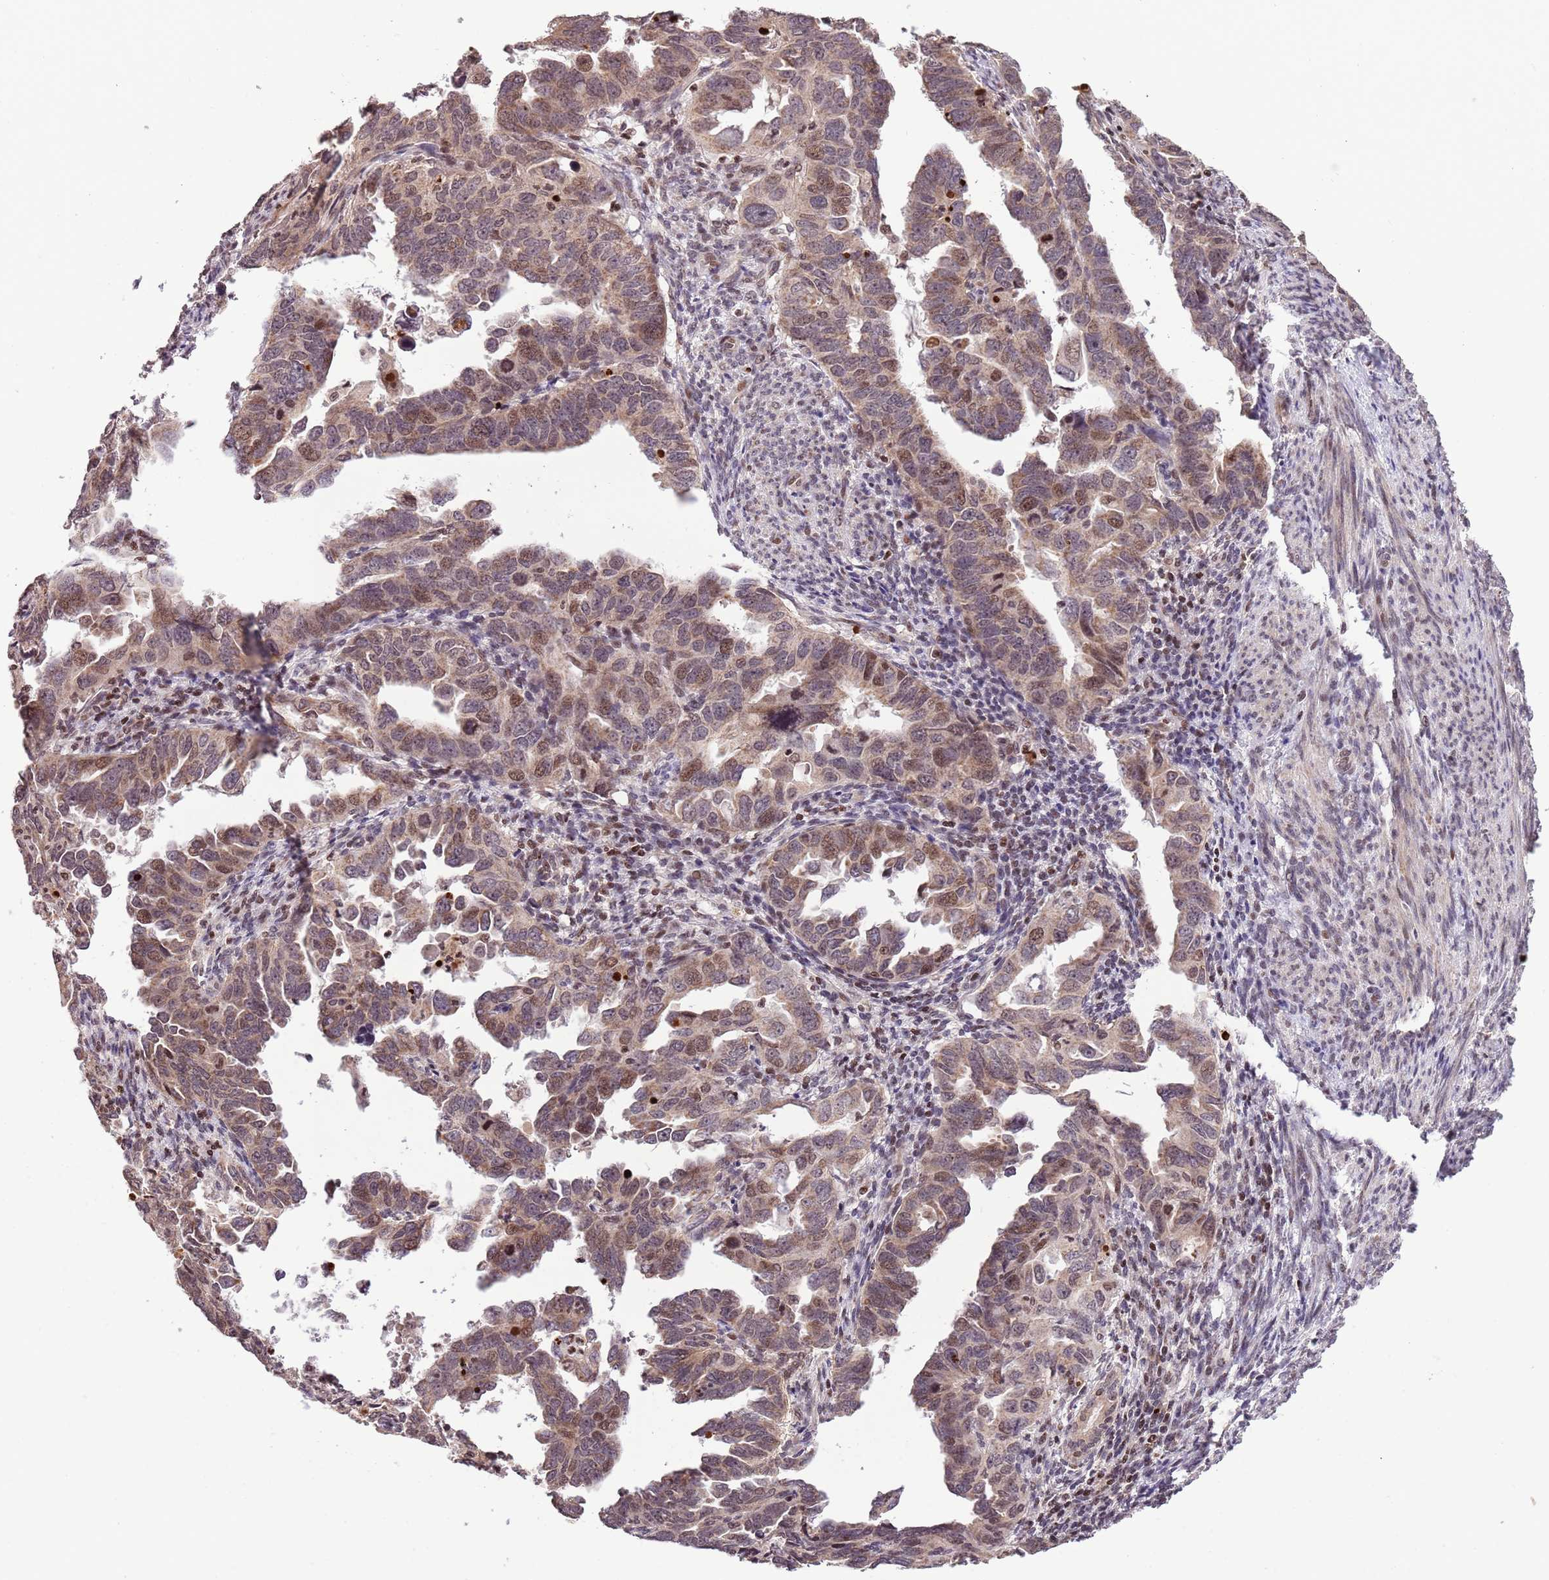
{"staining": {"intensity": "moderate", "quantity": "25%-75%", "location": "cytoplasmic/membranous,nuclear"}, "tissue": "endometrial cancer", "cell_type": "Tumor cells", "image_type": "cancer", "snomed": [{"axis": "morphology", "description": "Adenocarcinoma, NOS"}, {"axis": "topography", "description": "Endometrium"}], "caption": "Immunohistochemical staining of endometrial cancer demonstrates medium levels of moderate cytoplasmic/membranous and nuclear expression in about 25%-75% of tumor cells.", "gene": "SAMSN1", "patient": {"sex": "female", "age": 65}}